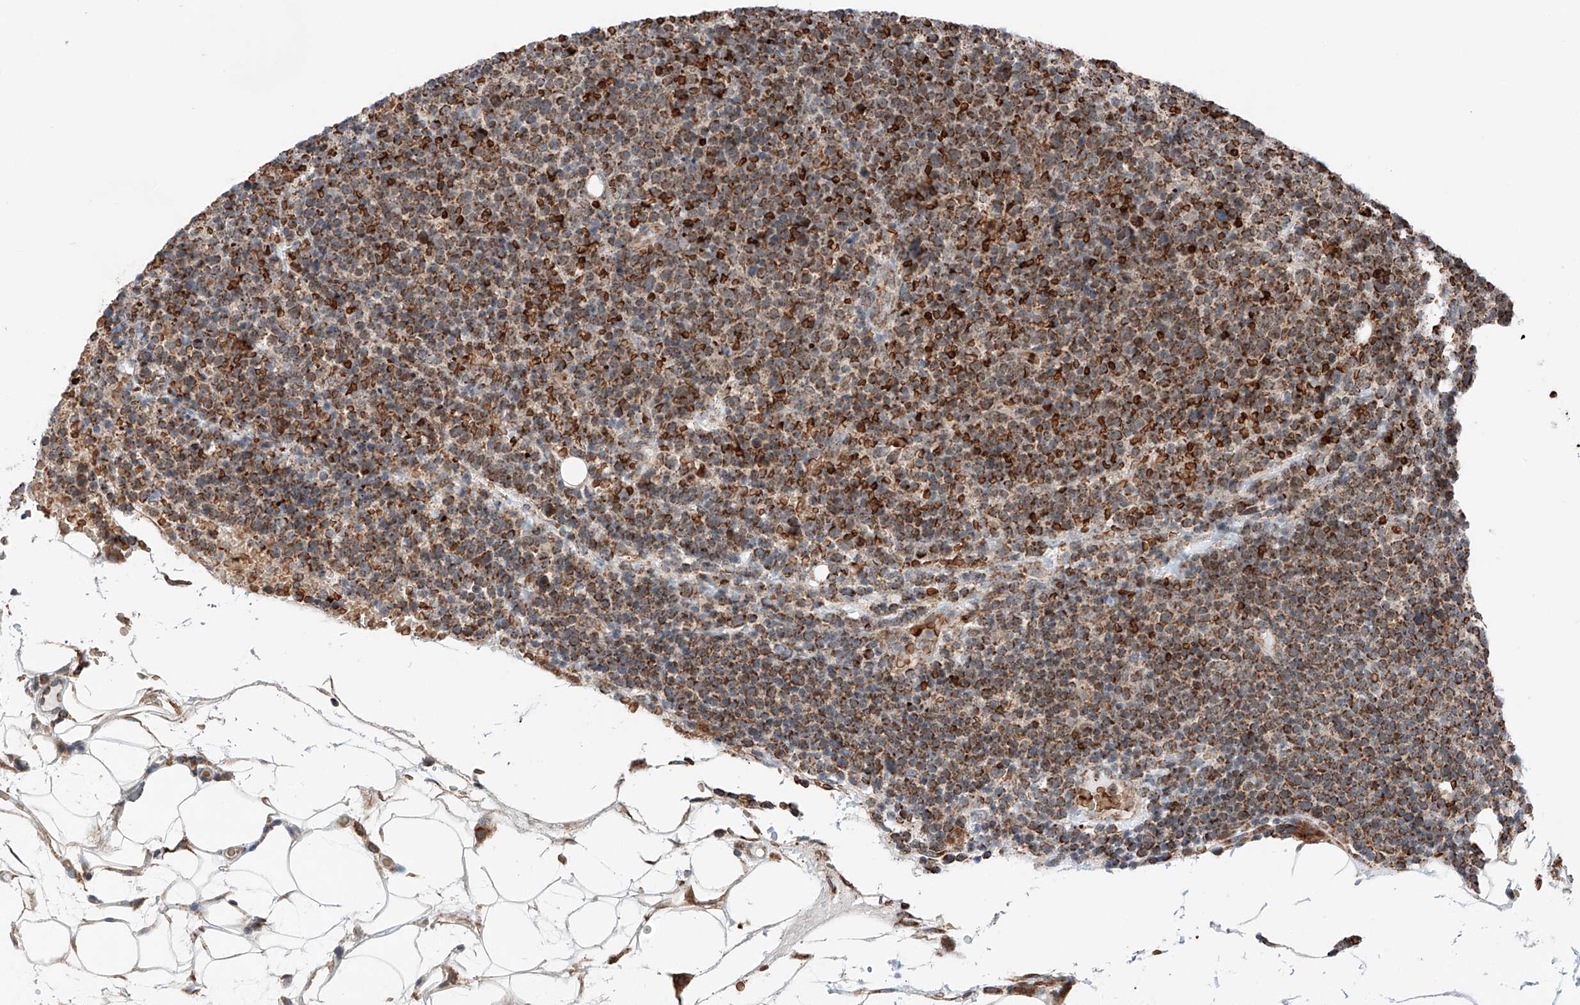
{"staining": {"intensity": "moderate", "quantity": ">75%", "location": "cytoplasmic/membranous"}, "tissue": "lymphoma", "cell_type": "Tumor cells", "image_type": "cancer", "snomed": [{"axis": "morphology", "description": "Malignant lymphoma, non-Hodgkin's type, High grade"}, {"axis": "topography", "description": "Lymph node"}], "caption": "Protein analysis of high-grade malignant lymphoma, non-Hodgkin's type tissue displays moderate cytoplasmic/membranous staining in about >75% of tumor cells.", "gene": "ZSCAN29", "patient": {"sex": "male", "age": 61}}